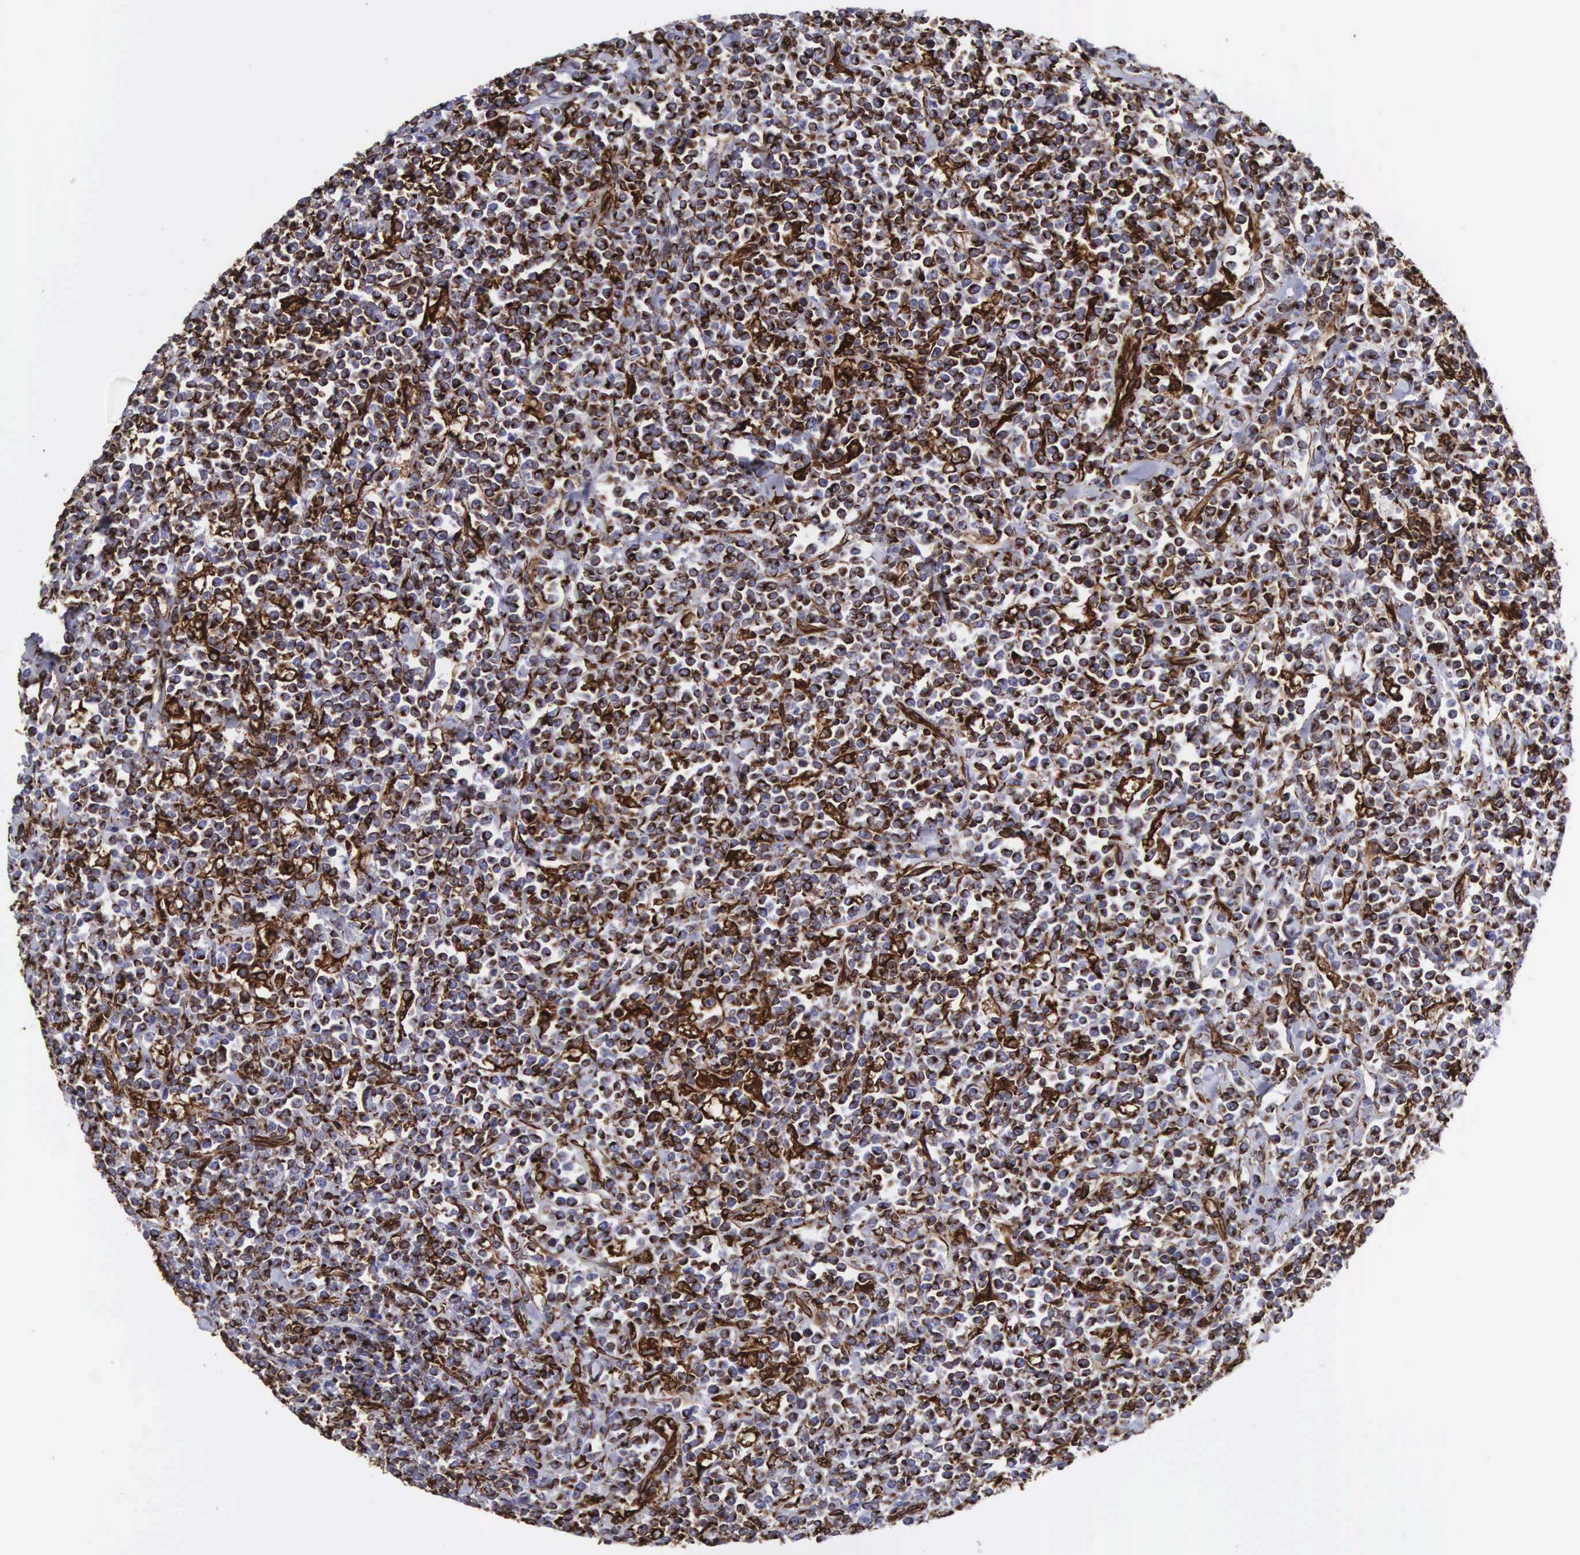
{"staining": {"intensity": "strong", "quantity": "25%-75%", "location": "cytoplasmic/membranous"}, "tissue": "lymphoma", "cell_type": "Tumor cells", "image_type": "cancer", "snomed": [{"axis": "morphology", "description": "Malignant lymphoma, non-Hodgkin's type, High grade"}, {"axis": "topography", "description": "Small intestine"}, {"axis": "topography", "description": "Colon"}], "caption": "Human malignant lymphoma, non-Hodgkin's type (high-grade) stained with a brown dye exhibits strong cytoplasmic/membranous positive staining in approximately 25%-75% of tumor cells.", "gene": "VIM", "patient": {"sex": "male", "age": 8}}